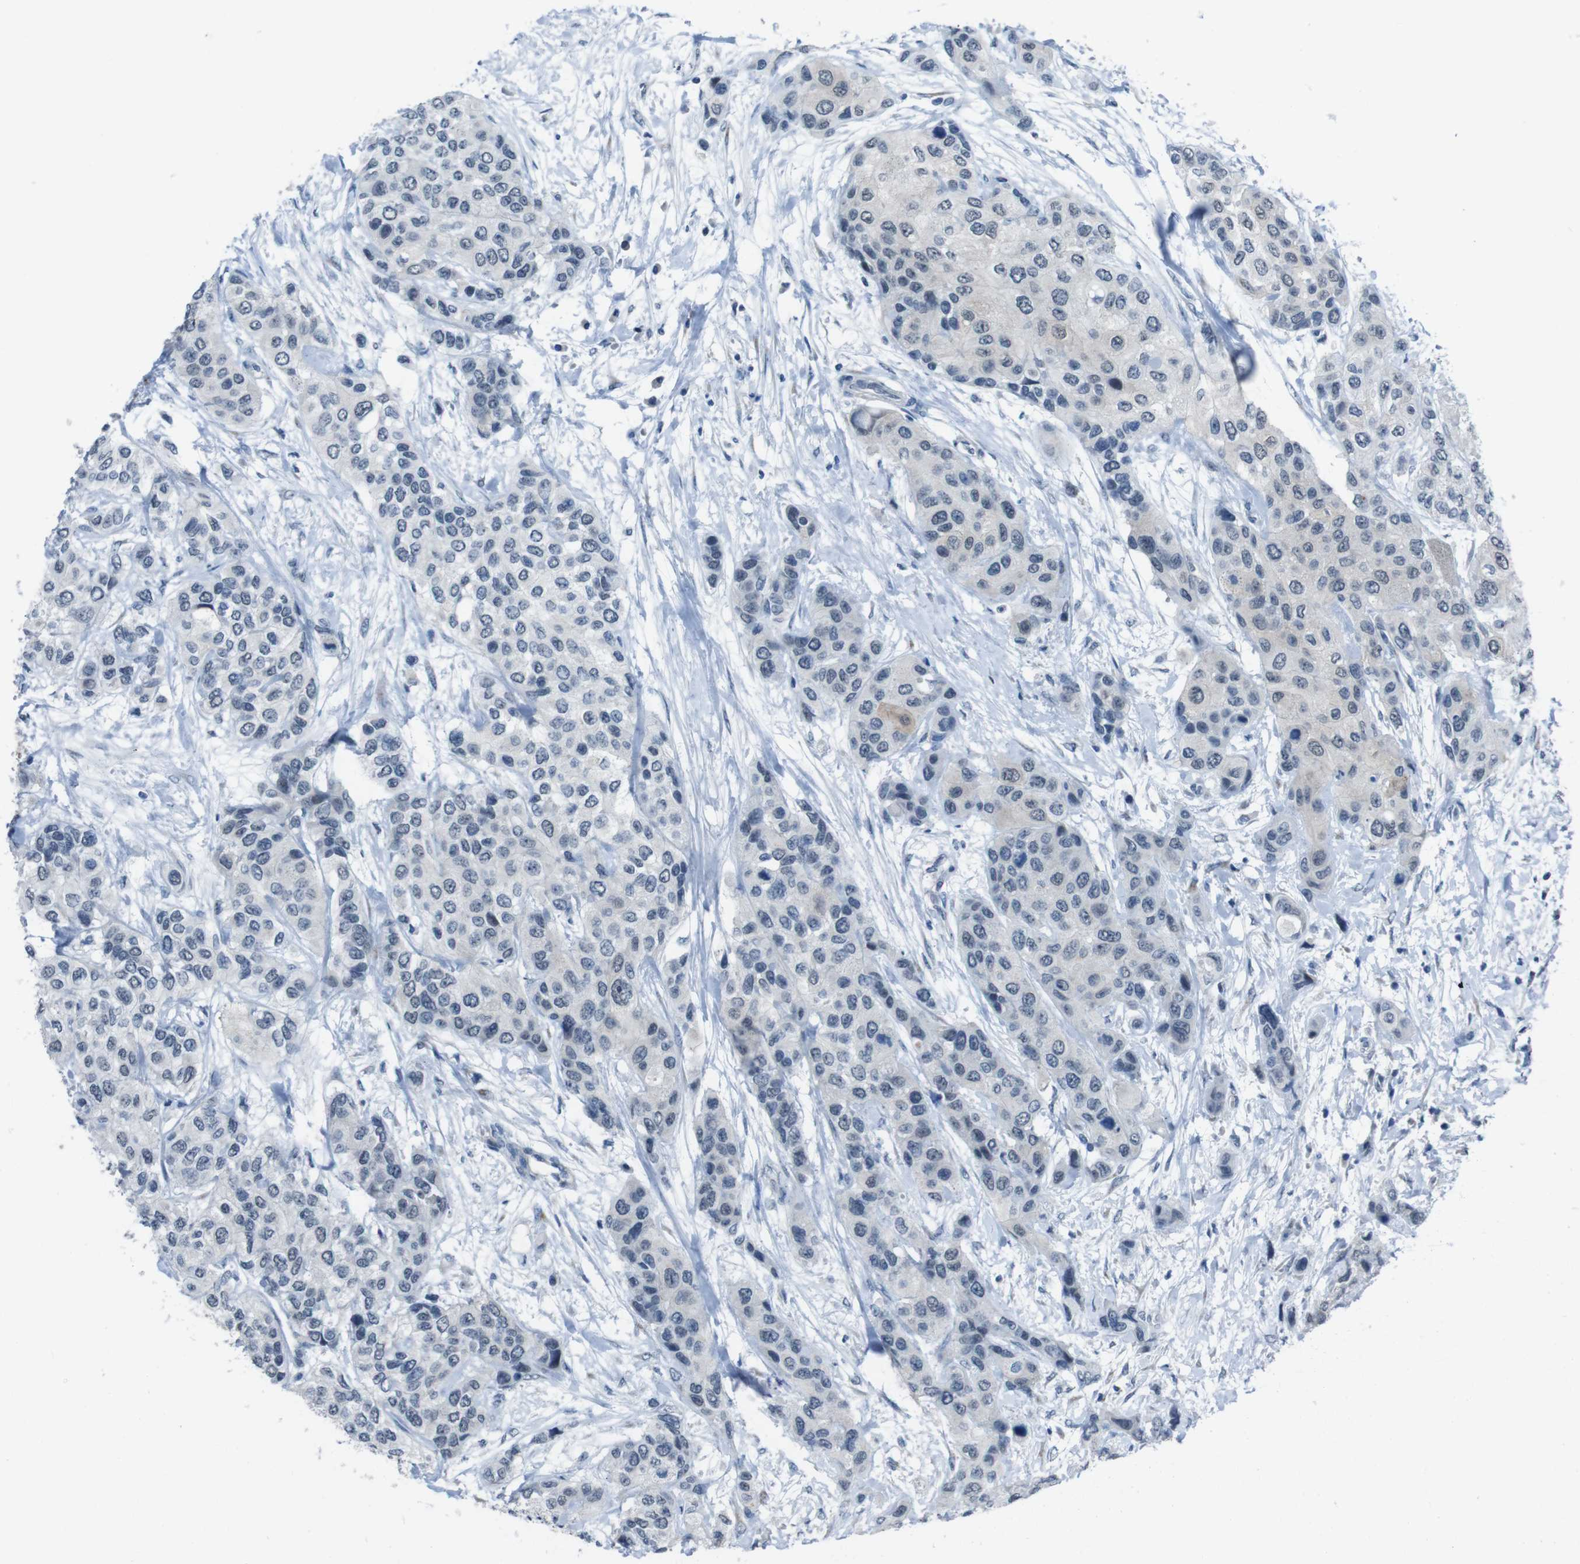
{"staining": {"intensity": "weak", "quantity": "<25%", "location": "cytoplasmic/membranous"}, "tissue": "urothelial cancer", "cell_type": "Tumor cells", "image_type": "cancer", "snomed": [{"axis": "morphology", "description": "Urothelial carcinoma, High grade"}, {"axis": "topography", "description": "Urinary bladder"}], "caption": "Tumor cells show no significant protein staining in urothelial cancer. (Brightfield microscopy of DAB immunohistochemistry at high magnification).", "gene": "CDHR2", "patient": {"sex": "female", "age": 56}}